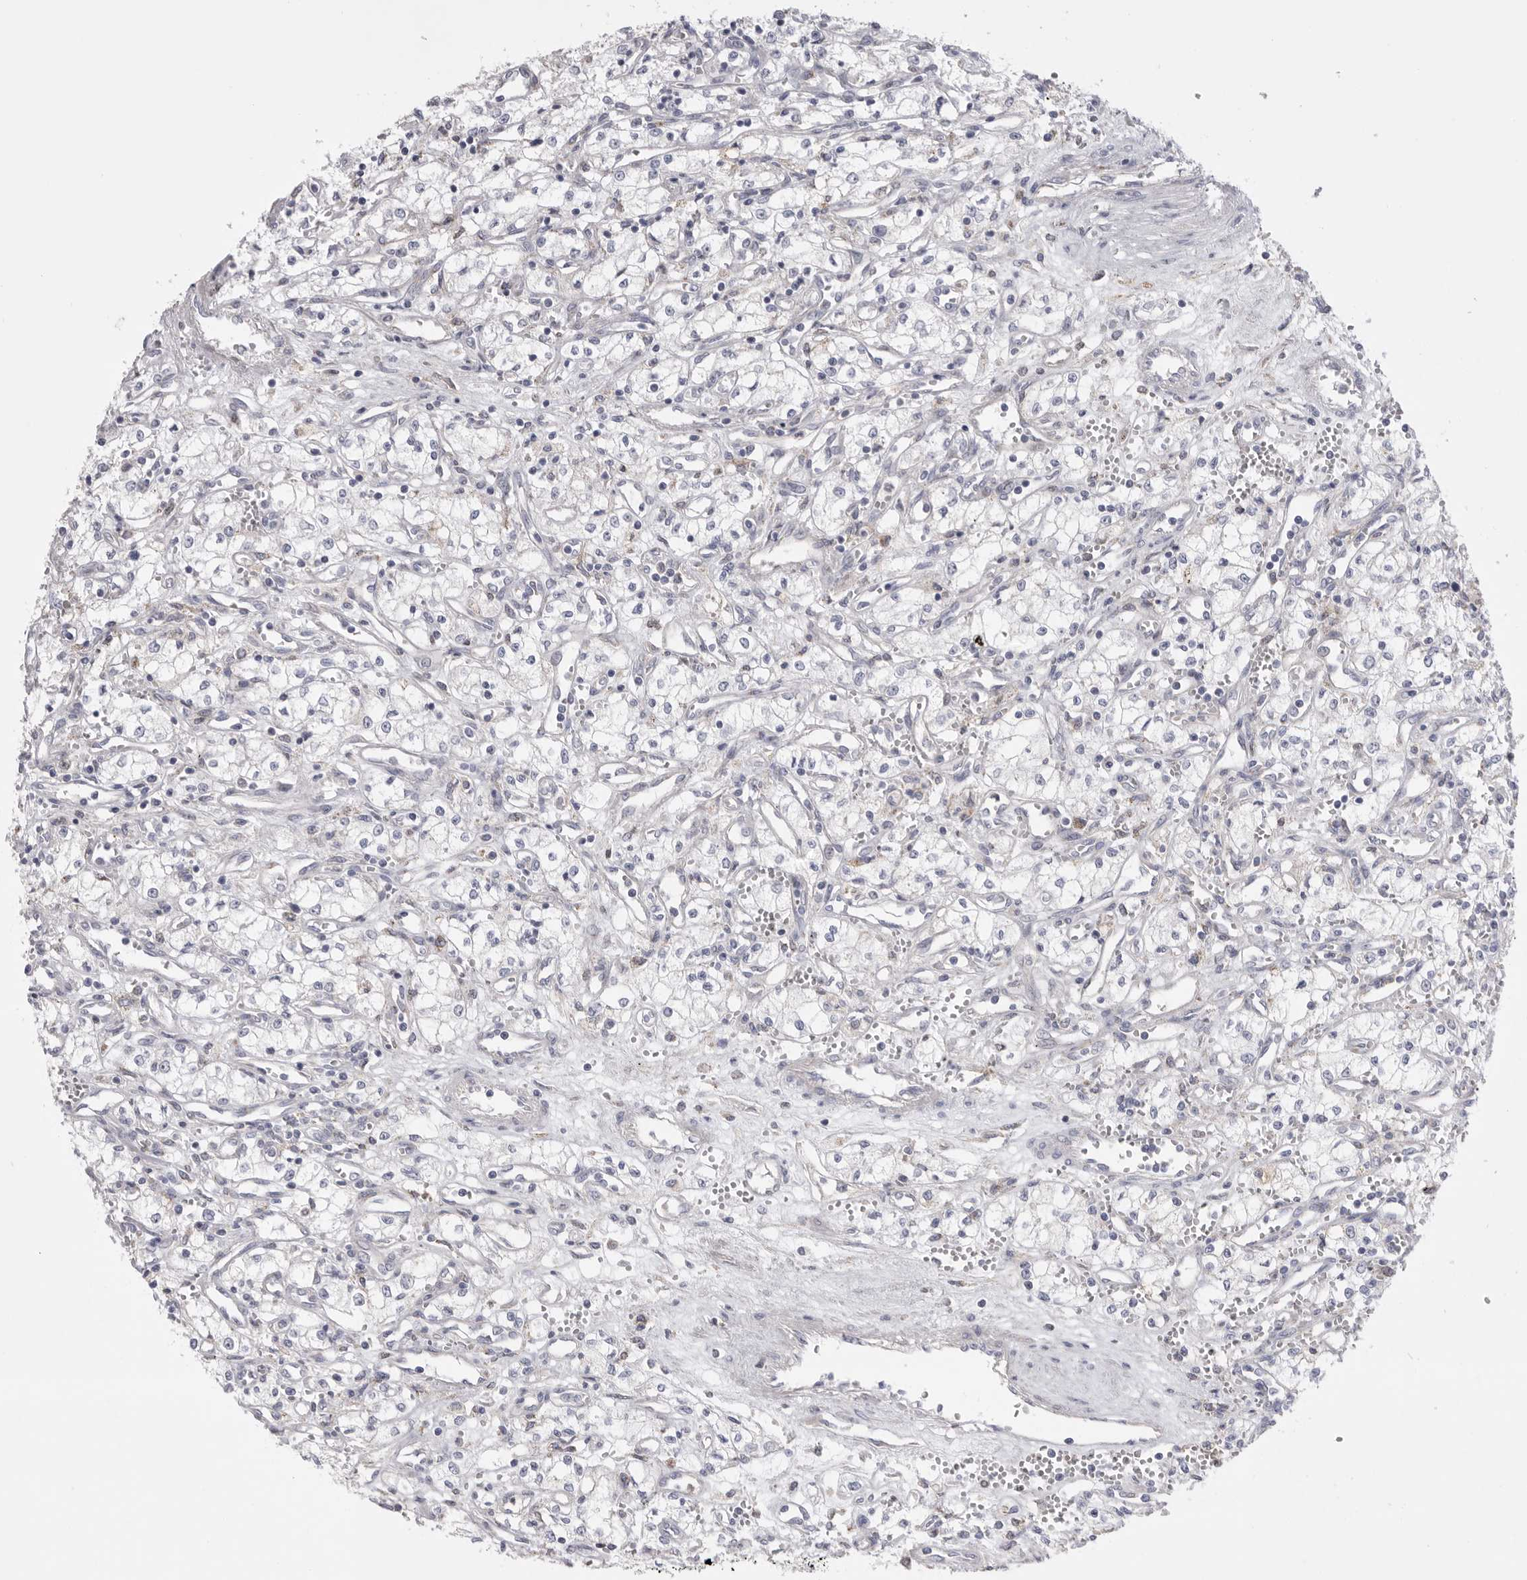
{"staining": {"intensity": "negative", "quantity": "none", "location": "none"}, "tissue": "renal cancer", "cell_type": "Tumor cells", "image_type": "cancer", "snomed": [{"axis": "morphology", "description": "Adenocarcinoma, NOS"}, {"axis": "topography", "description": "Kidney"}], "caption": "This is a micrograph of immunohistochemistry staining of renal adenocarcinoma, which shows no staining in tumor cells.", "gene": "CCDC126", "patient": {"sex": "male", "age": 59}}